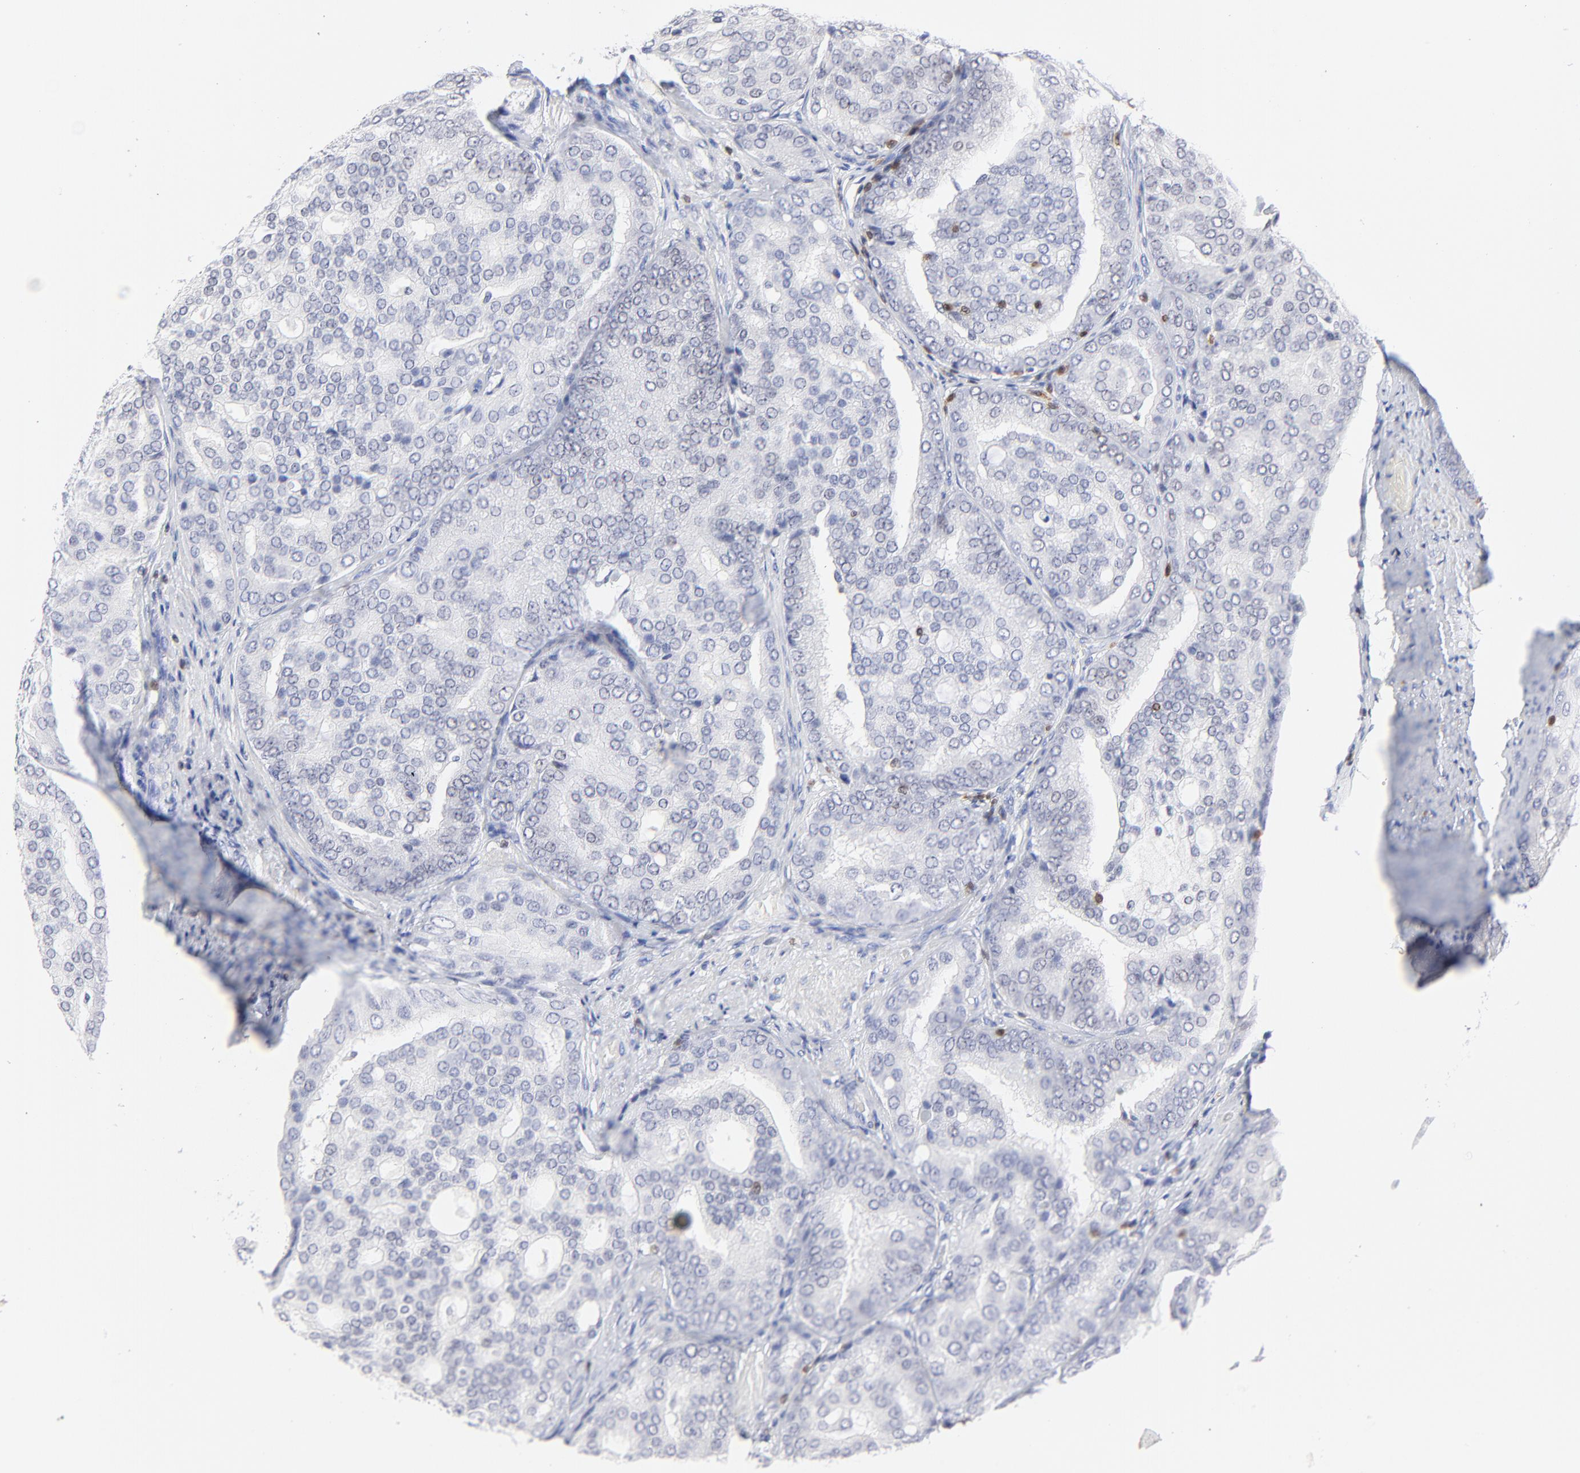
{"staining": {"intensity": "negative", "quantity": "none", "location": "none"}, "tissue": "prostate cancer", "cell_type": "Tumor cells", "image_type": "cancer", "snomed": [{"axis": "morphology", "description": "Adenocarcinoma, High grade"}, {"axis": "topography", "description": "Prostate"}], "caption": "Human prostate cancer stained for a protein using IHC shows no expression in tumor cells.", "gene": "ZAP70", "patient": {"sex": "male", "age": 64}}